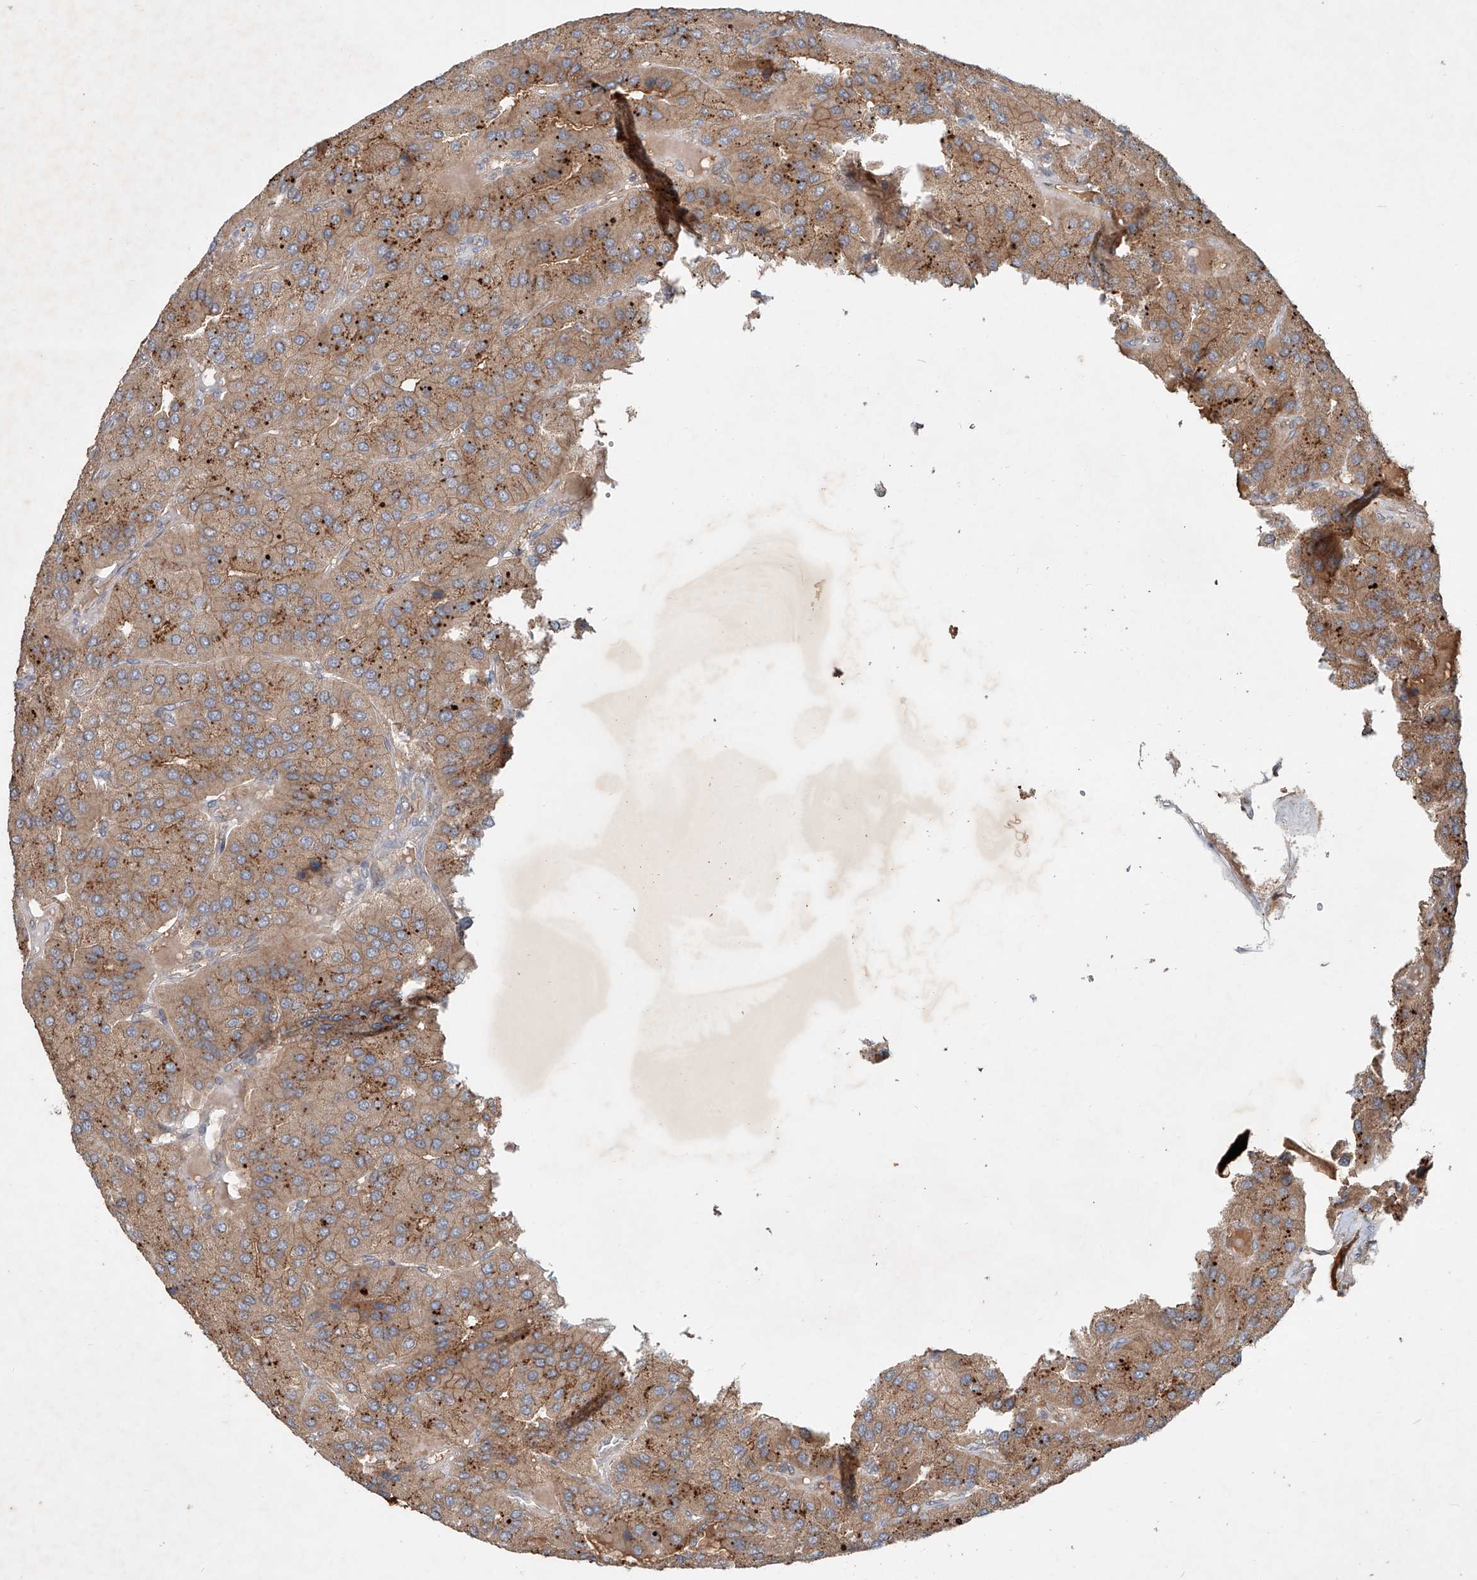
{"staining": {"intensity": "moderate", "quantity": ">75%", "location": "cytoplasmic/membranous"}, "tissue": "parathyroid gland", "cell_type": "Glandular cells", "image_type": "normal", "snomed": [{"axis": "morphology", "description": "Normal tissue, NOS"}, {"axis": "morphology", "description": "Adenoma, NOS"}, {"axis": "topography", "description": "Parathyroid gland"}], "caption": "Immunohistochemistry micrograph of normal human parathyroid gland stained for a protein (brown), which demonstrates medium levels of moderate cytoplasmic/membranous expression in about >75% of glandular cells.", "gene": "IER5", "patient": {"sex": "female", "age": 86}}